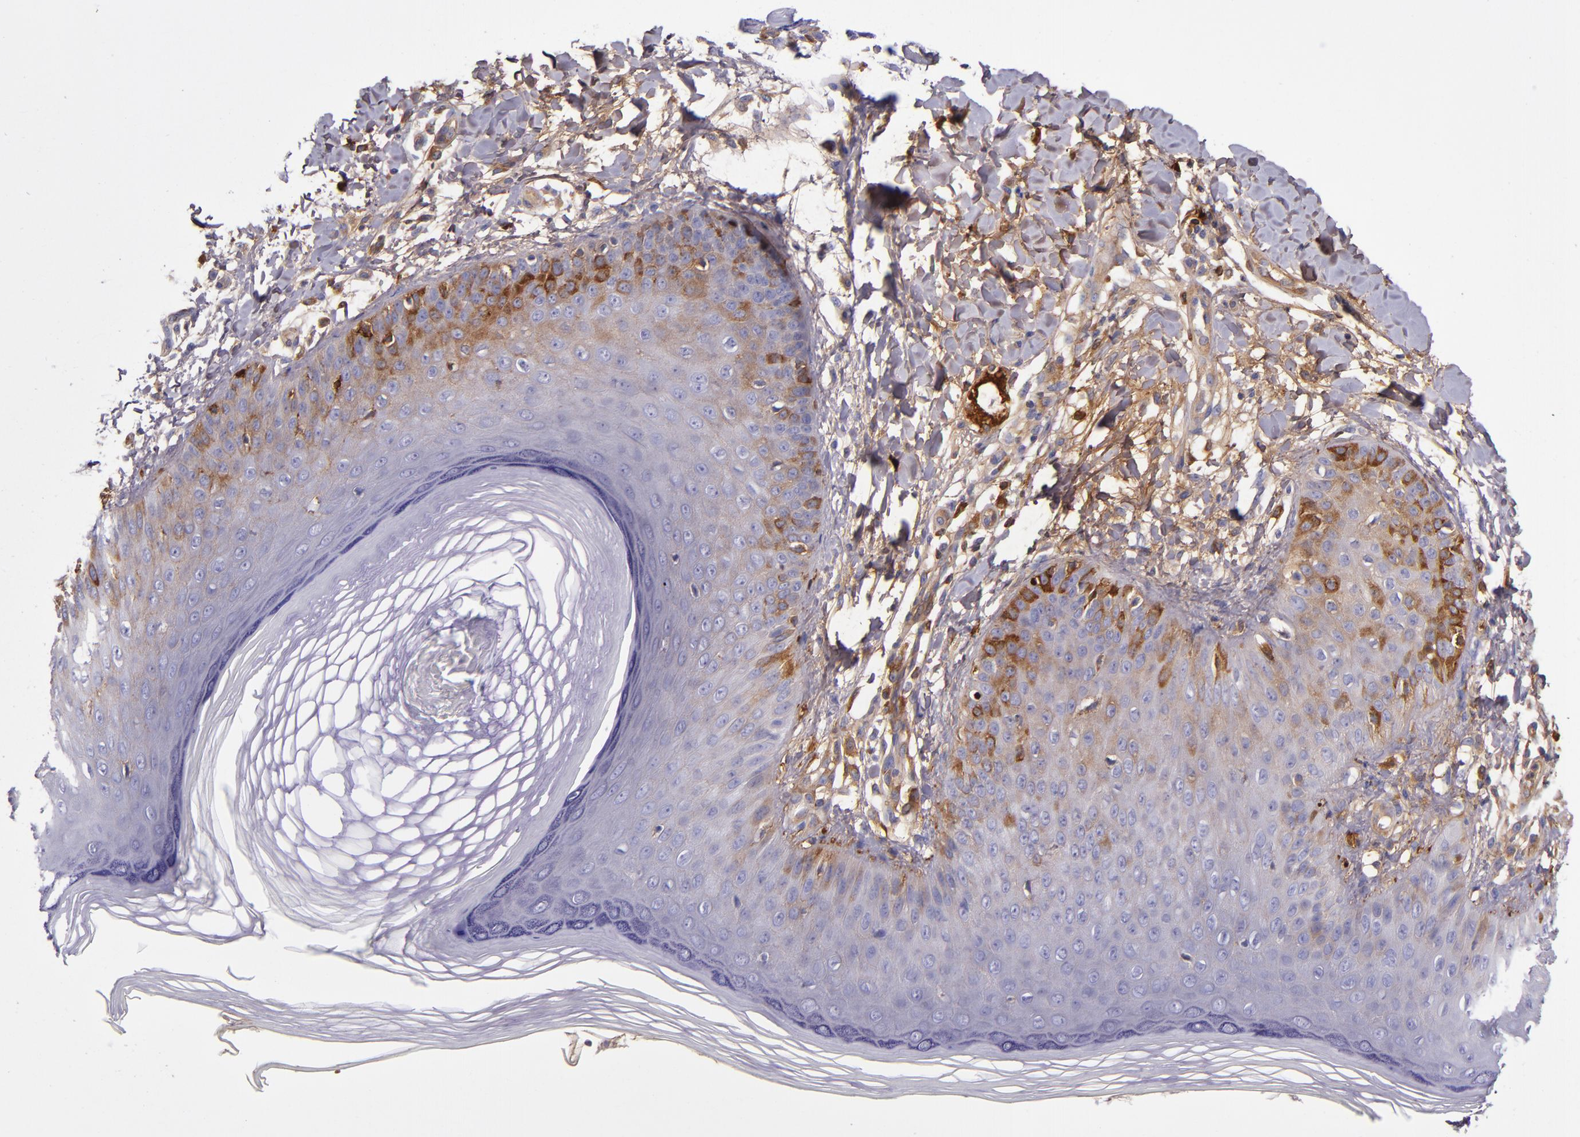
{"staining": {"intensity": "moderate", "quantity": "25%-75%", "location": "cytoplasmic/membranous"}, "tissue": "skin", "cell_type": "Epidermal cells", "image_type": "normal", "snomed": [{"axis": "morphology", "description": "Normal tissue, NOS"}, {"axis": "morphology", "description": "Inflammation, NOS"}, {"axis": "topography", "description": "Soft tissue"}, {"axis": "topography", "description": "Anal"}], "caption": "Protein expression analysis of unremarkable human skin reveals moderate cytoplasmic/membranous positivity in about 25%-75% of epidermal cells.", "gene": "CLEC3B", "patient": {"sex": "female", "age": 15}}